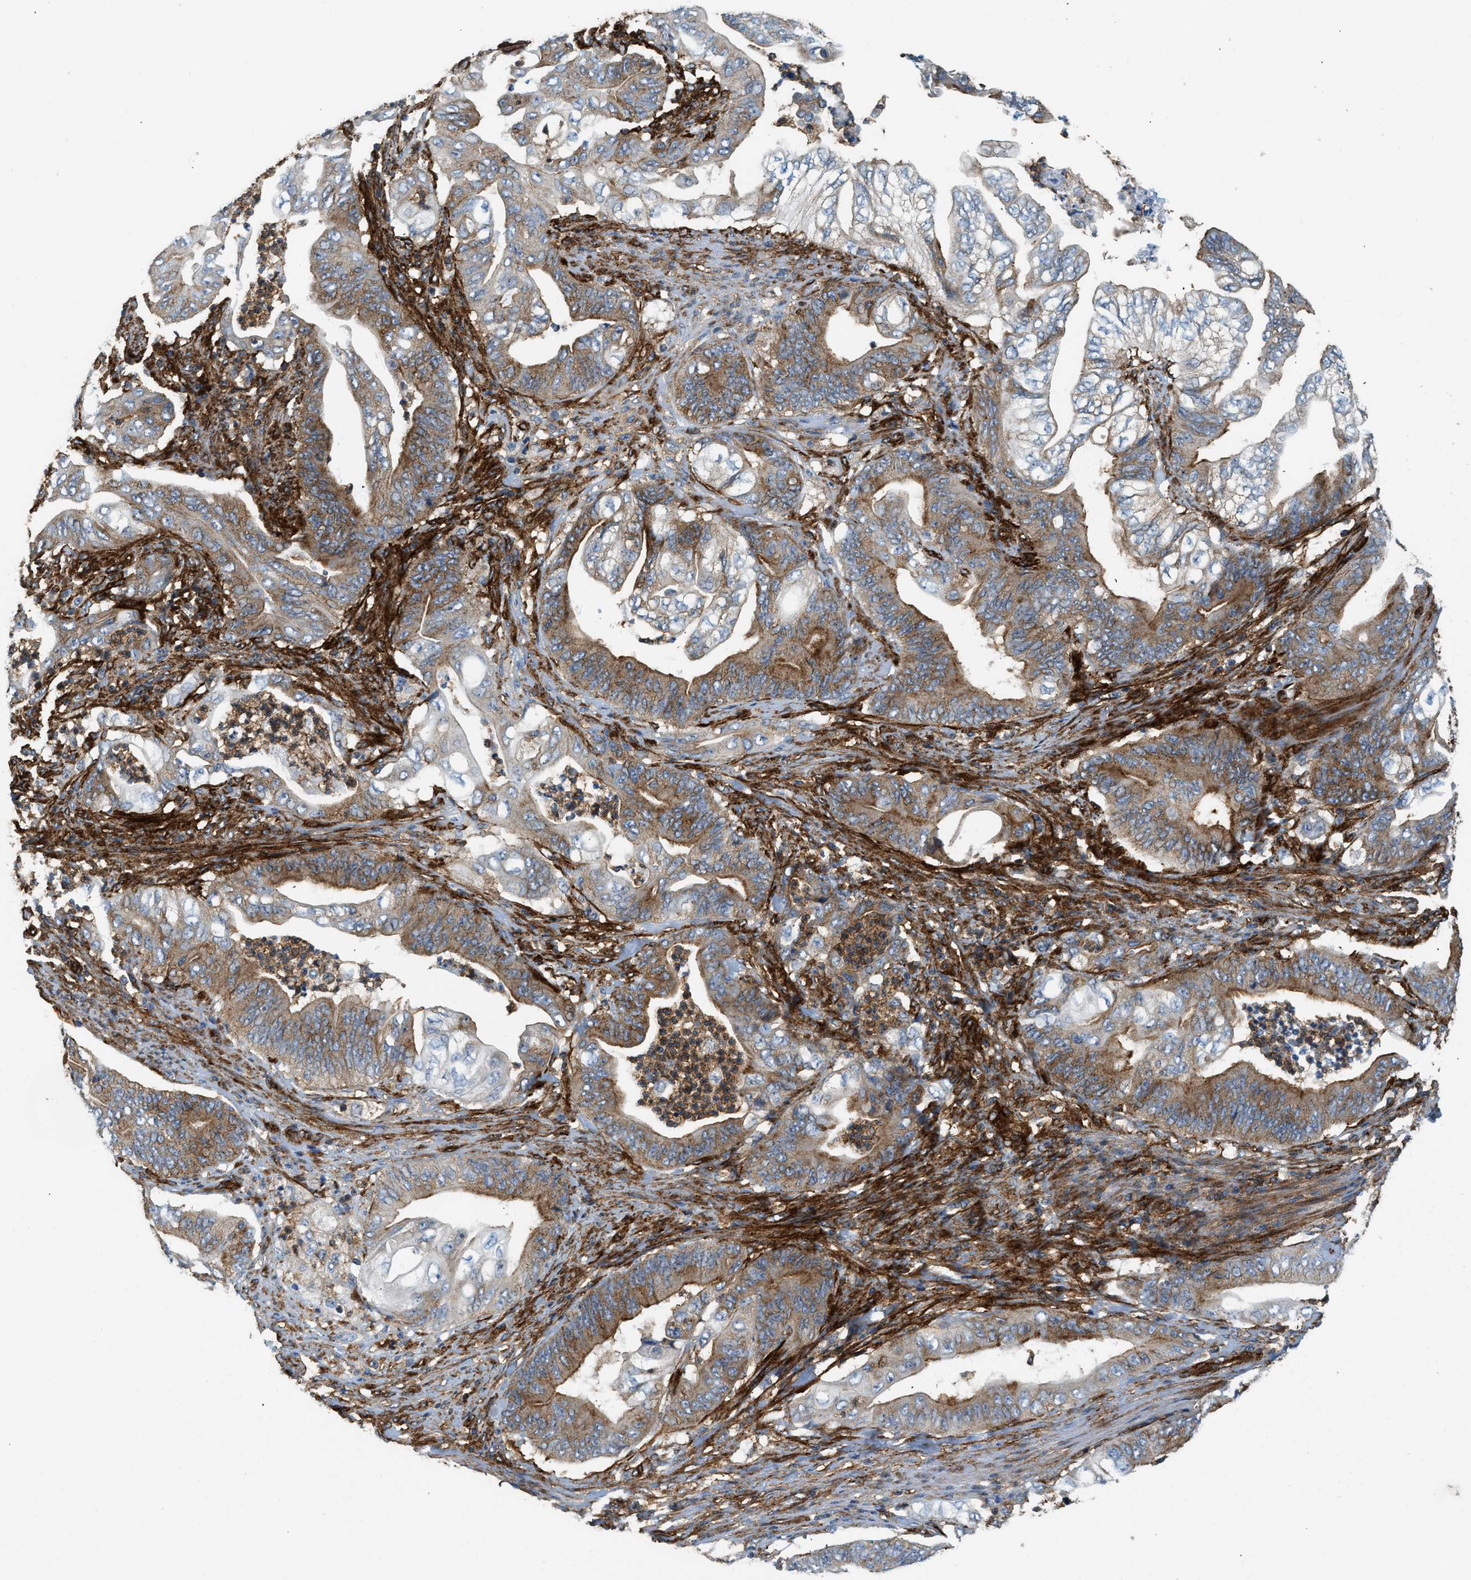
{"staining": {"intensity": "moderate", "quantity": "25%-75%", "location": "cytoplasmic/membranous"}, "tissue": "stomach cancer", "cell_type": "Tumor cells", "image_type": "cancer", "snomed": [{"axis": "morphology", "description": "Adenocarcinoma, NOS"}, {"axis": "topography", "description": "Stomach"}], "caption": "This is an image of IHC staining of stomach cancer, which shows moderate positivity in the cytoplasmic/membranous of tumor cells.", "gene": "HIP1", "patient": {"sex": "female", "age": 73}}